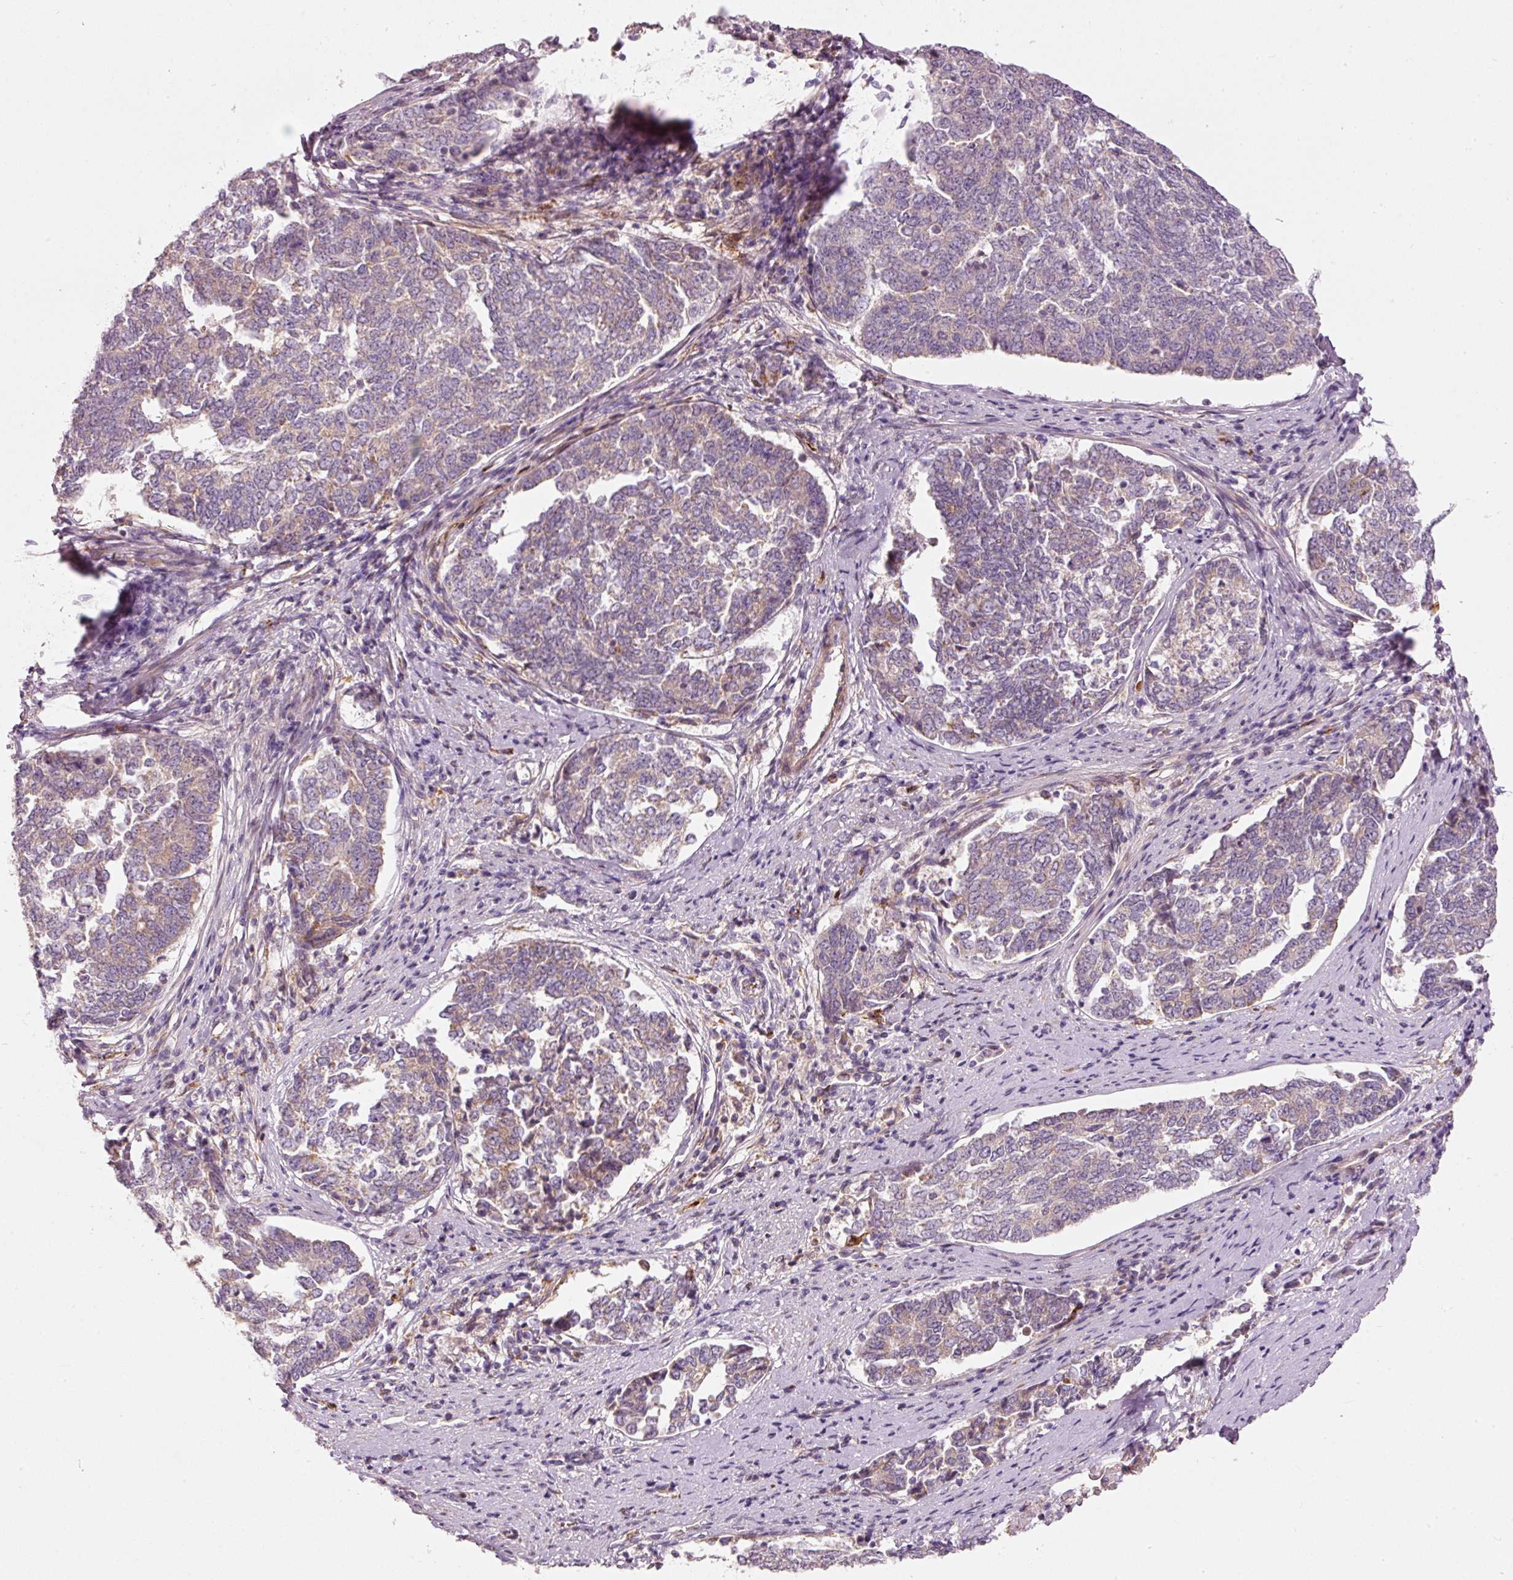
{"staining": {"intensity": "weak", "quantity": "<25%", "location": "cytoplasmic/membranous"}, "tissue": "endometrial cancer", "cell_type": "Tumor cells", "image_type": "cancer", "snomed": [{"axis": "morphology", "description": "Adenocarcinoma, NOS"}, {"axis": "topography", "description": "Endometrium"}], "caption": "IHC of endometrial adenocarcinoma reveals no staining in tumor cells.", "gene": "KLHL21", "patient": {"sex": "female", "age": 80}}